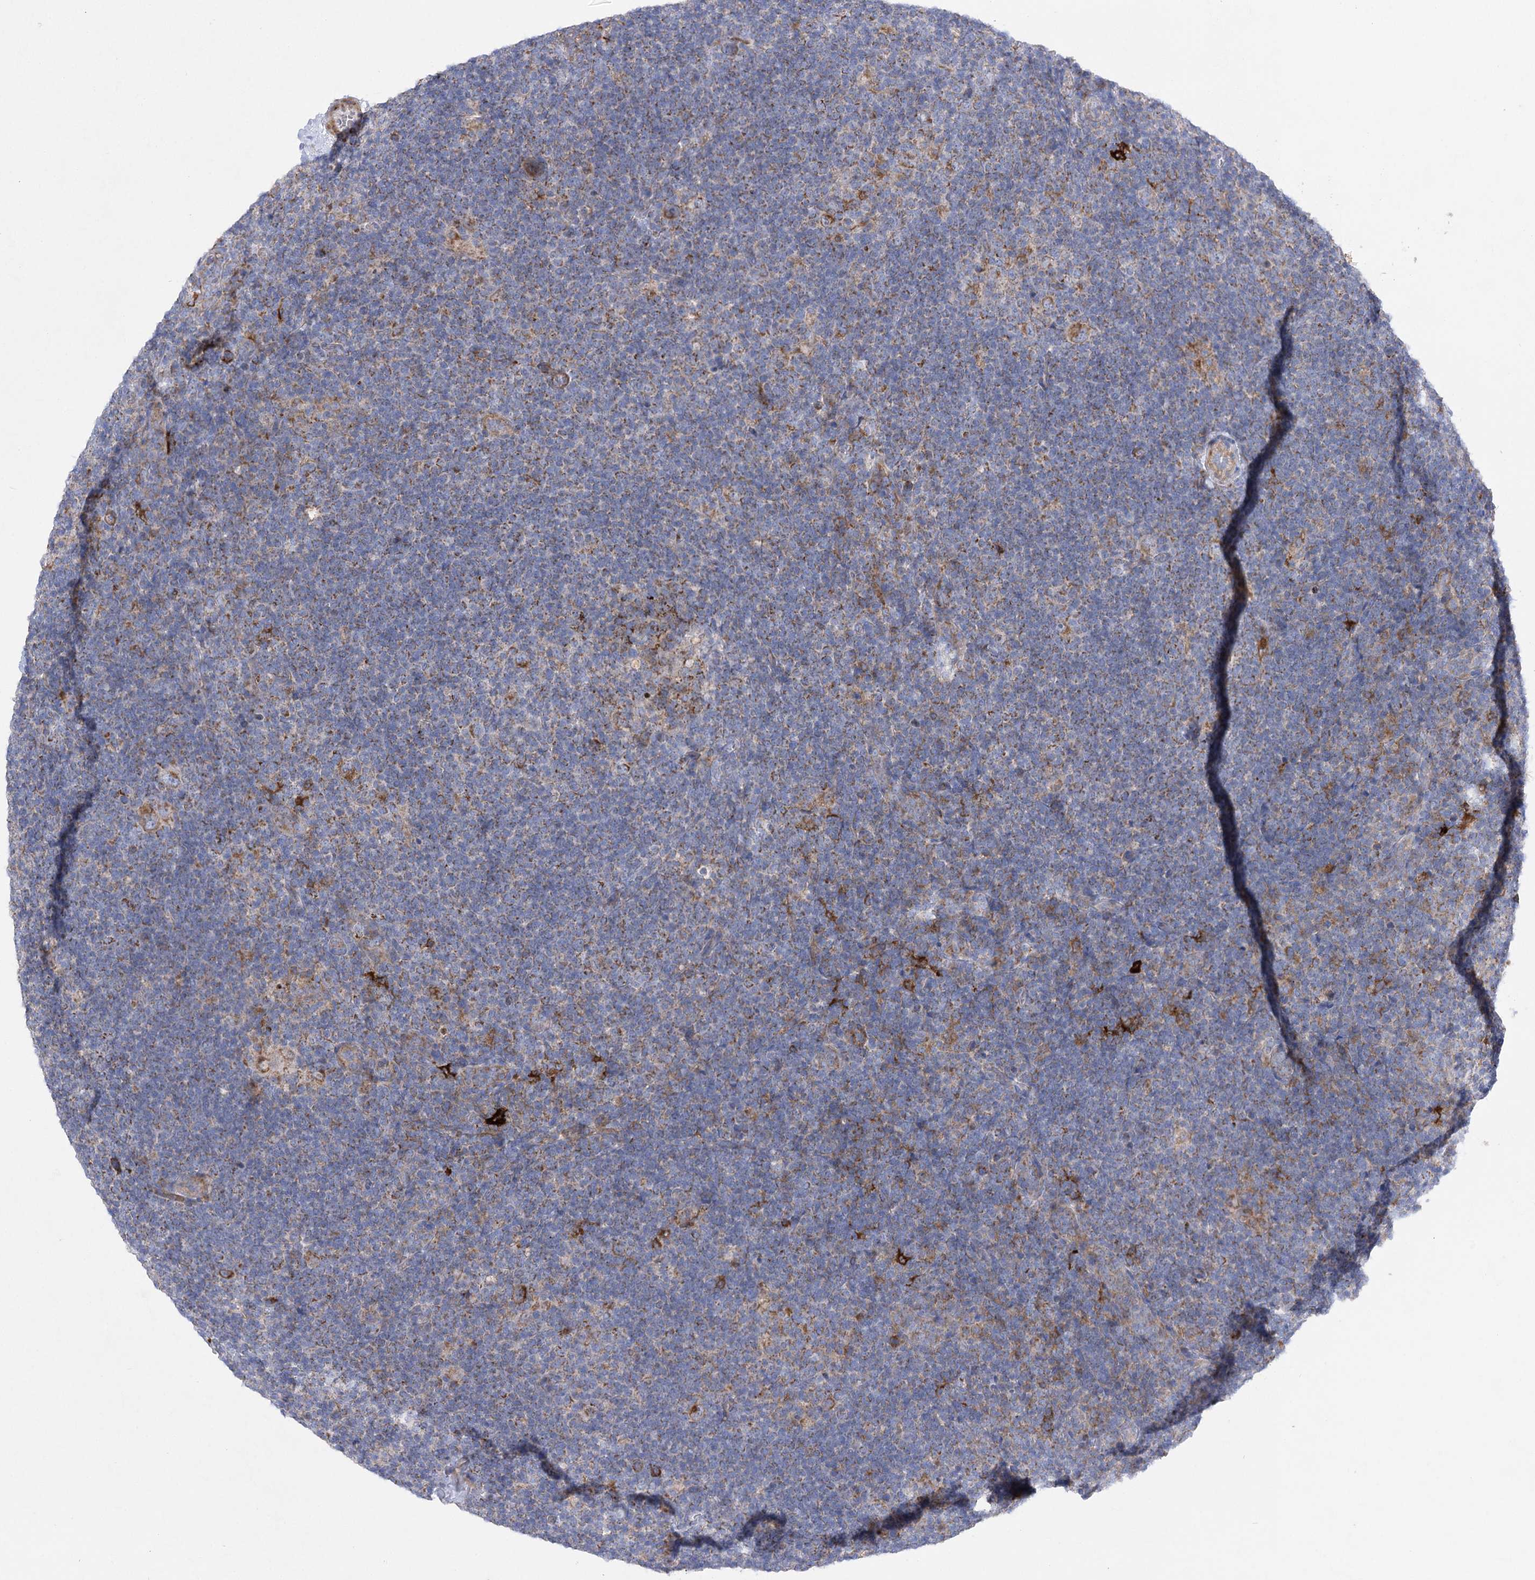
{"staining": {"intensity": "moderate", "quantity": ">75%", "location": "cytoplasmic/membranous"}, "tissue": "lymphoma", "cell_type": "Tumor cells", "image_type": "cancer", "snomed": [{"axis": "morphology", "description": "Hodgkin's disease, NOS"}, {"axis": "topography", "description": "Lymph node"}], "caption": "This micrograph reveals IHC staining of human lymphoma, with medium moderate cytoplasmic/membranous positivity in approximately >75% of tumor cells.", "gene": "COX15", "patient": {"sex": "female", "age": 57}}